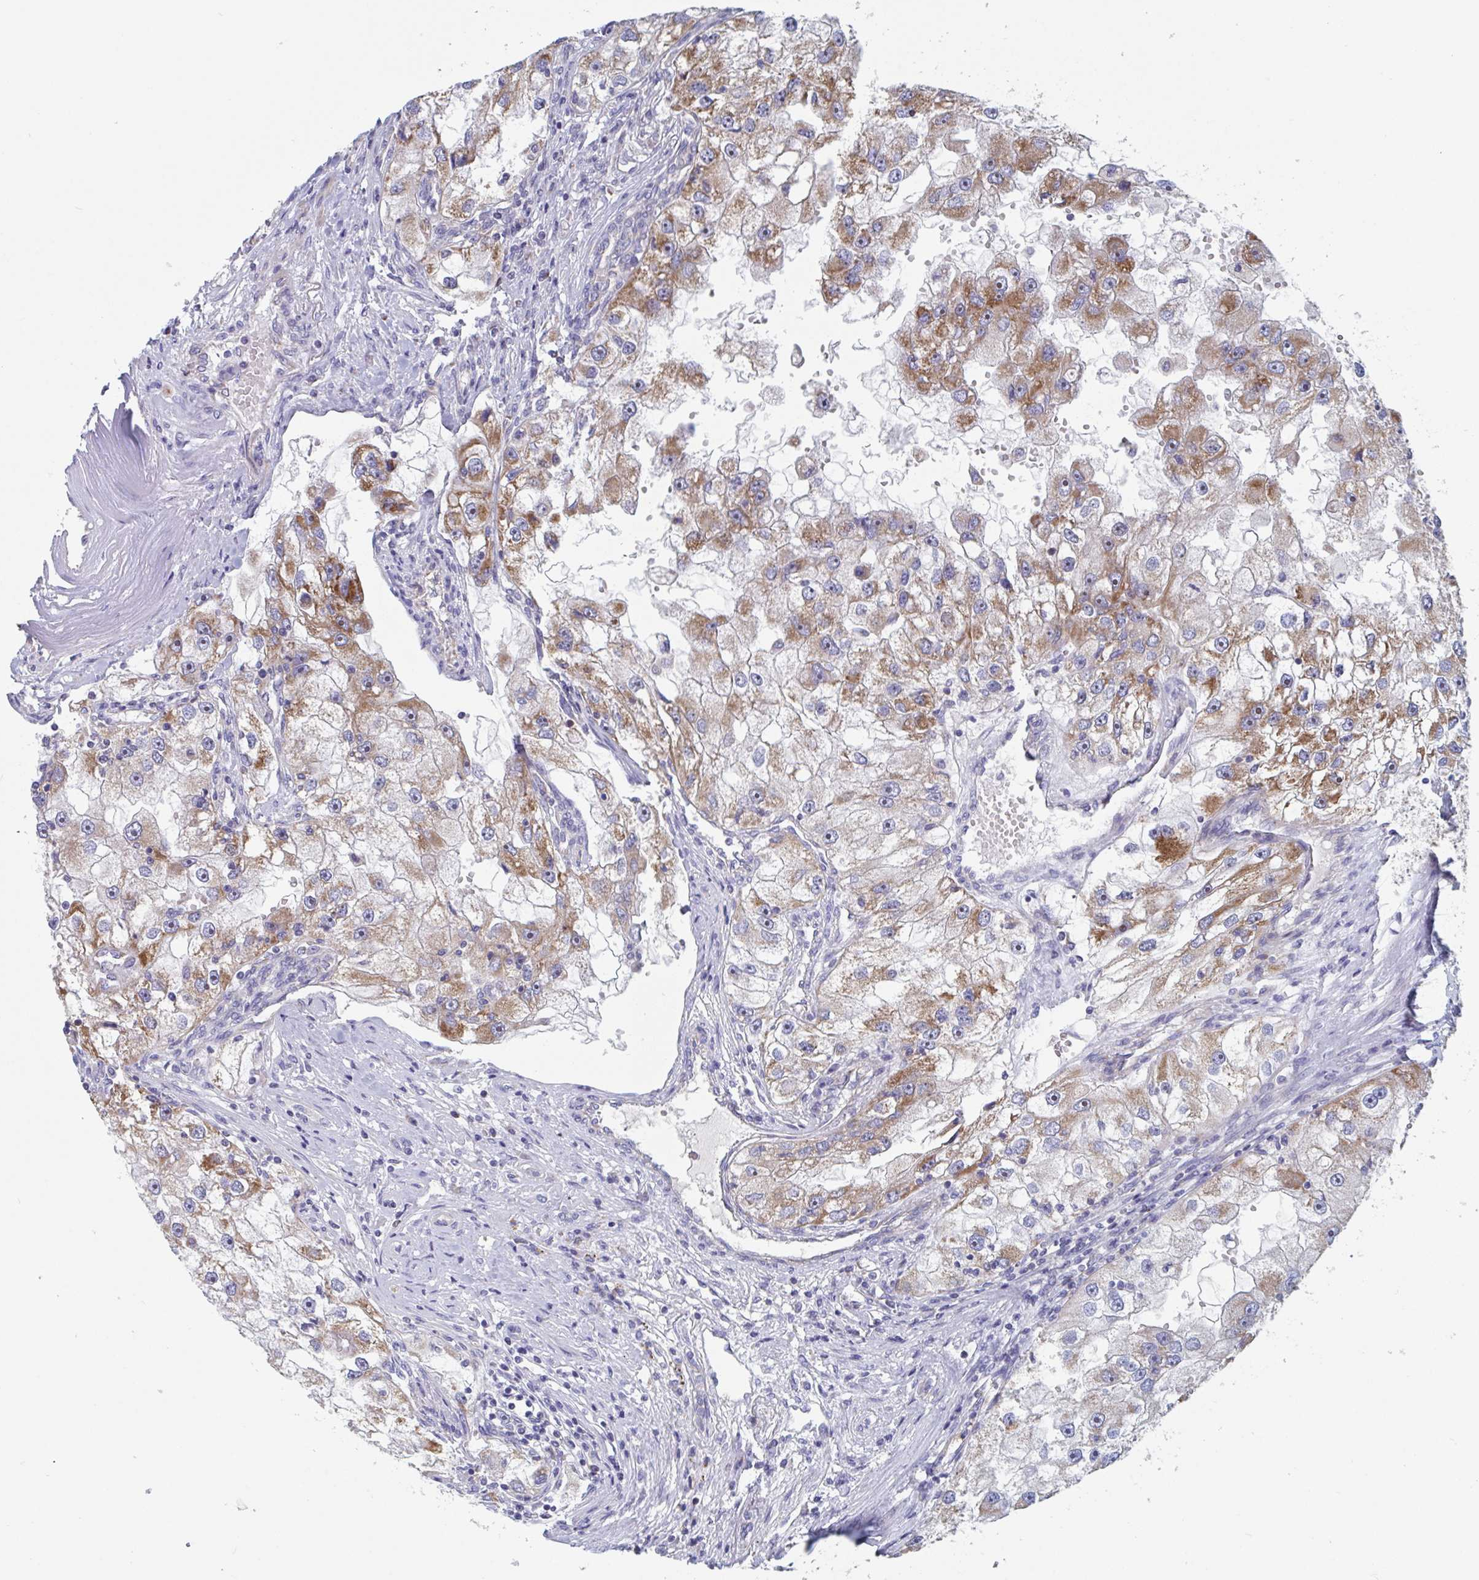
{"staining": {"intensity": "moderate", "quantity": "25%-75%", "location": "cytoplasmic/membranous"}, "tissue": "renal cancer", "cell_type": "Tumor cells", "image_type": "cancer", "snomed": [{"axis": "morphology", "description": "Adenocarcinoma, NOS"}, {"axis": "topography", "description": "Kidney"}], "caption": "Moderate cytoplasmic/membranous positivity for a protein is present in about 25%-75% of tumor cells of renal adenocarcinoma using immunohistochemistry.", "gene": "MRPL53", "patient": {"sex": "male", "age": 63}}